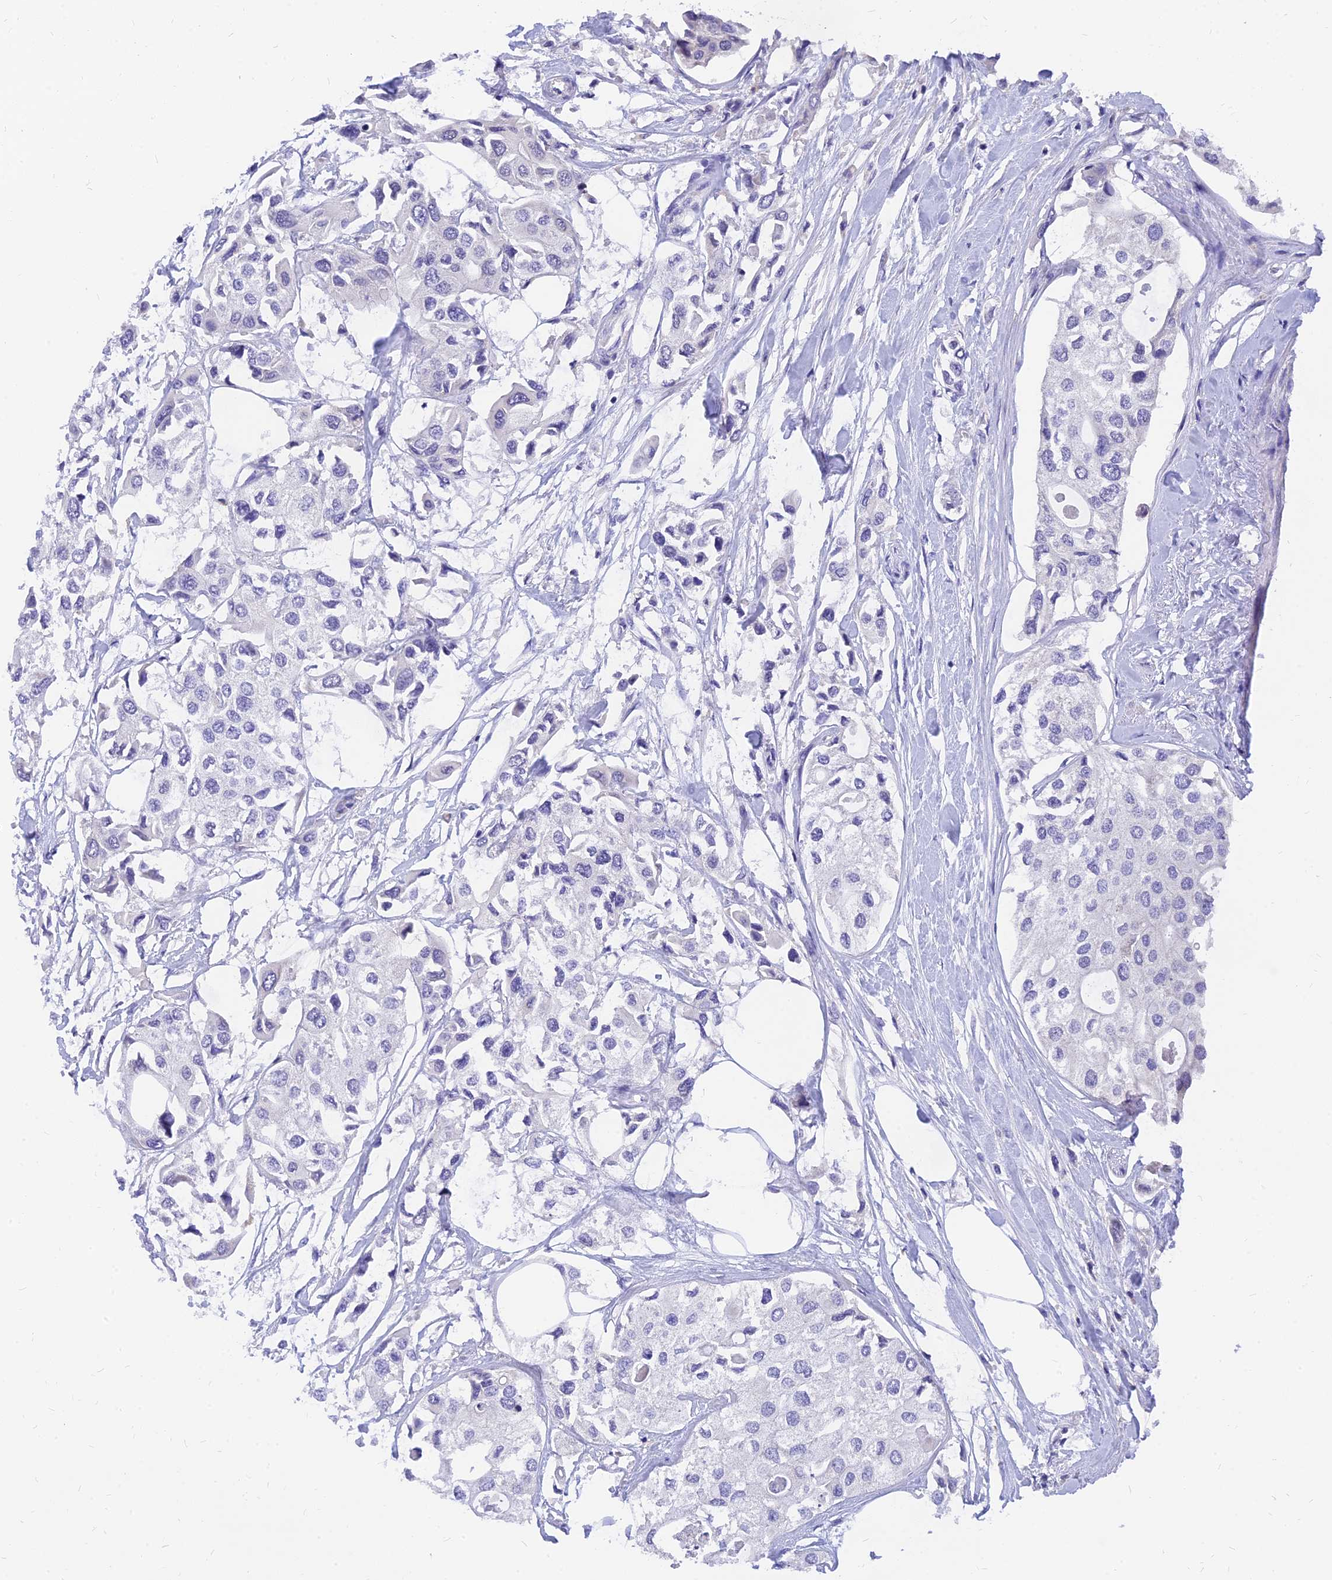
{"staining": {"intensity": "negative", "quantity": "none", "location": "none"}, "tissue": "urothelial cancer", "cell_type": "Tumor cells", "image_type": "cancer", "snomed": [{"axis": "morphology", "description": "Urothelial carcinoma, High grade"}, {"axis": "topography", "description": "Urinary bladder"}], "caption": "This histopathology image is of urothelial cancer stained with immunohistochemistry (IHC) to label a protein in brown with the nuclei are counter-stained blue. There is no expression in tumor cells.", "gene": "TMEM161B", "patient": {"sex": "male", "age": 64}}